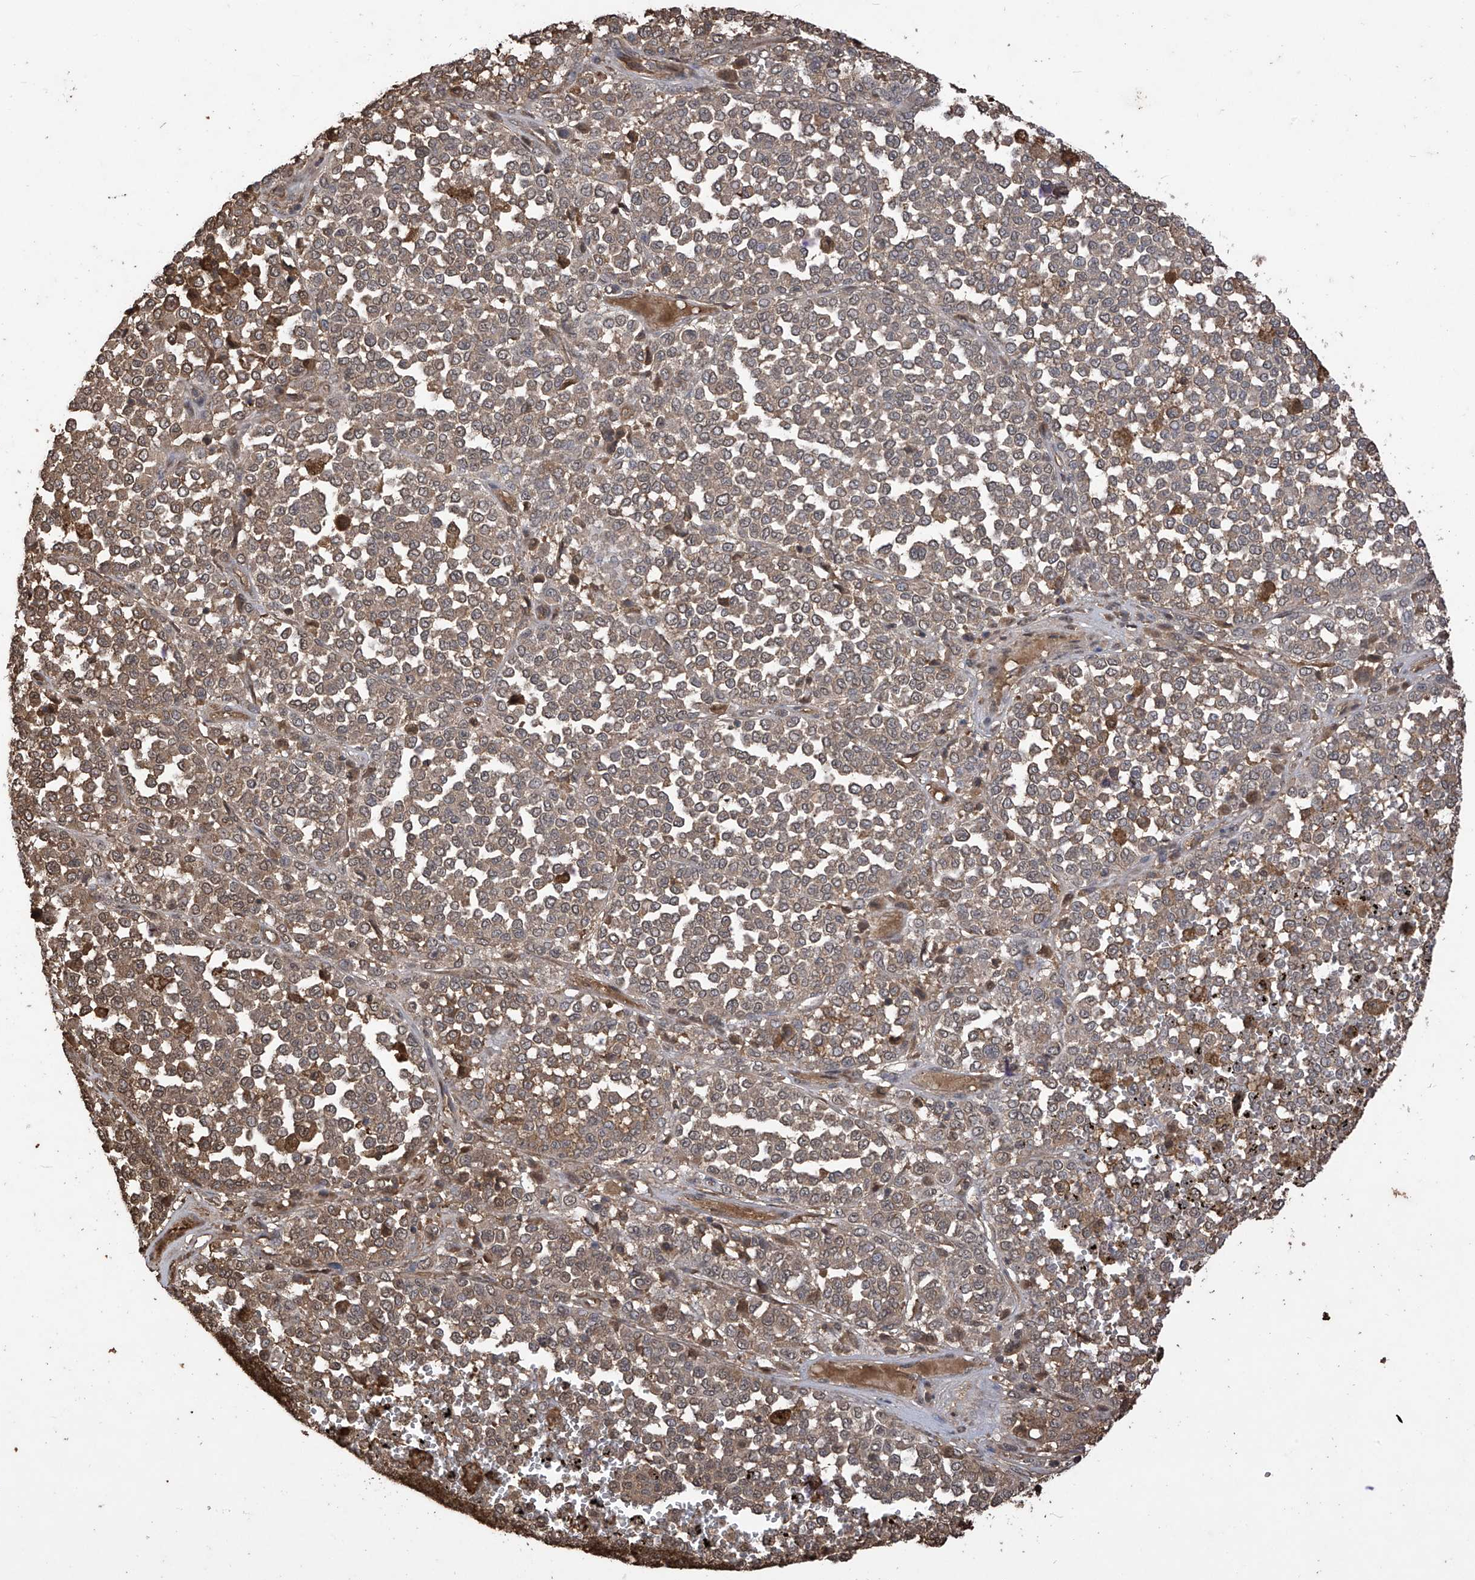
{"staining": {"intensity": "moderate", "quantity": ">75%", "location": "cytoplasmic/membranous,nuclear"}, "tissue": "melanoma", "cell_type": "Tumor cells", "image_type": "cancer", "snomed": [{"axis": "morphology", "description": "Malignant melanoma, Metastatic site"}, {"axis": "topography", "description": "Pancreas"}], "caption": "Tumor cells display medium levels of moderate cytoplasmic/membranous and nuclear positivity in approximately >75% of cells in melanoma.", "gene": "PNPT1", "patient": {"sex": "female", "age": 30}}